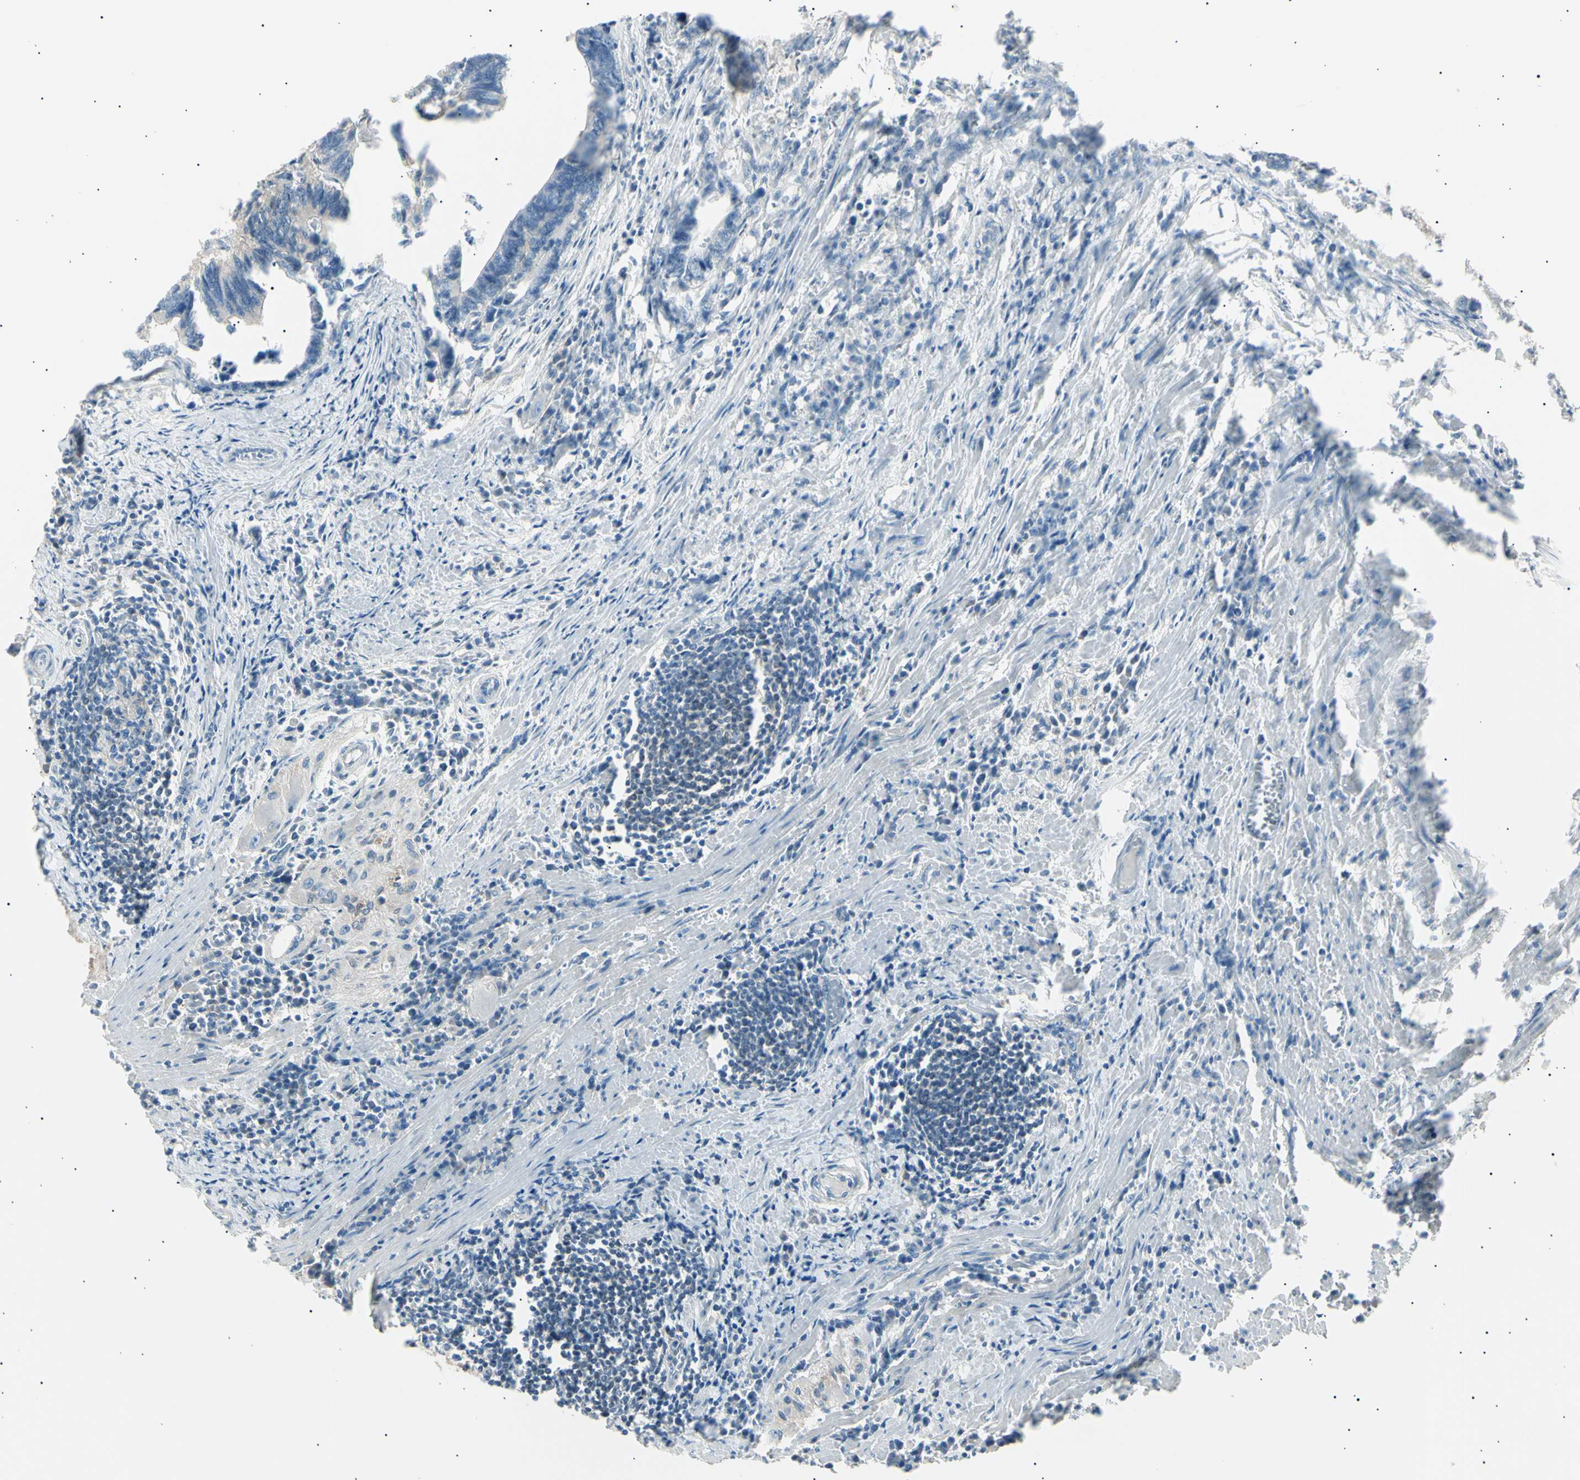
{"staining": {"intensity": "negative", "quantity": "none", "location": "none"}, "tissue": "colorectal cancer", "cell_type": "Tumor cells", "image_type": "cancer", "snomed": [{"axis": "morphology", "description": "Adenocarcinoma, NOS"}, {"axis": "topography", "description": "Colon"}], "caption": "High magnification brightfield microscopy of adenocarcinoma (colorectal) stained with DAB (brown) and counterstained with hematoxylin (blue): tumor cells show no significant expression.", "gene": "LHPP", "patient": {"sex": "male", "age": 72}}